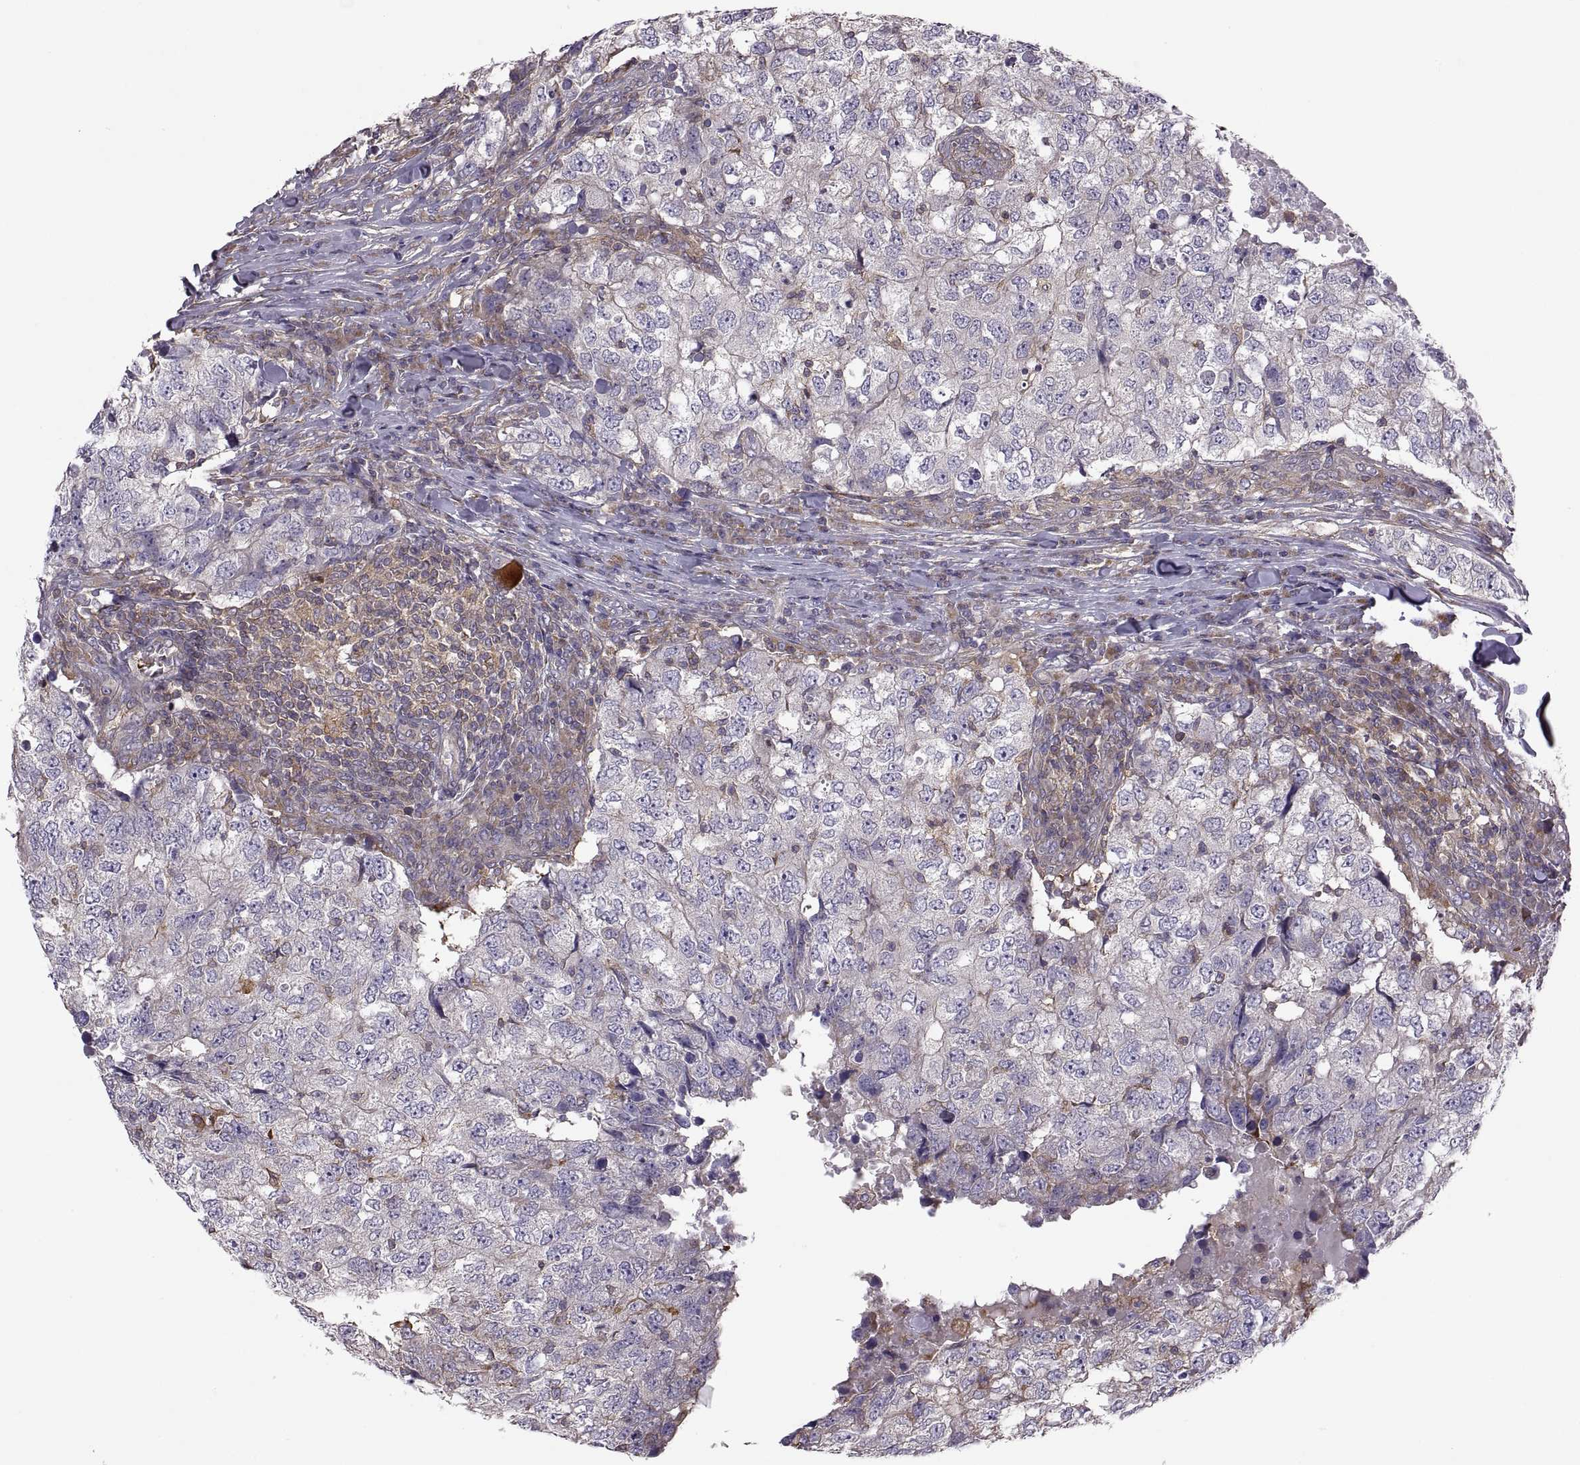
{"staining": {"intensity": "negative", "quantity": "none", "location": "none"}, "tissue": "breast cancer", "cell_type": "Tumor cells", "image_type": "cancer", "snomed": [{"axis": "morphology", "description": "Duct carcinoma"}, {"axis": "topography", "description": "Breast"}], "caption": "Image shows no significant protein staining in tumor cells of breast cancer (invasive ductal carcinoma). (DAB (3,3'-diaminobenzidine) immunohistochemistry, high magnification).", "gene": "SPATA32", "patient": {"sex": "female", "age": 30}}